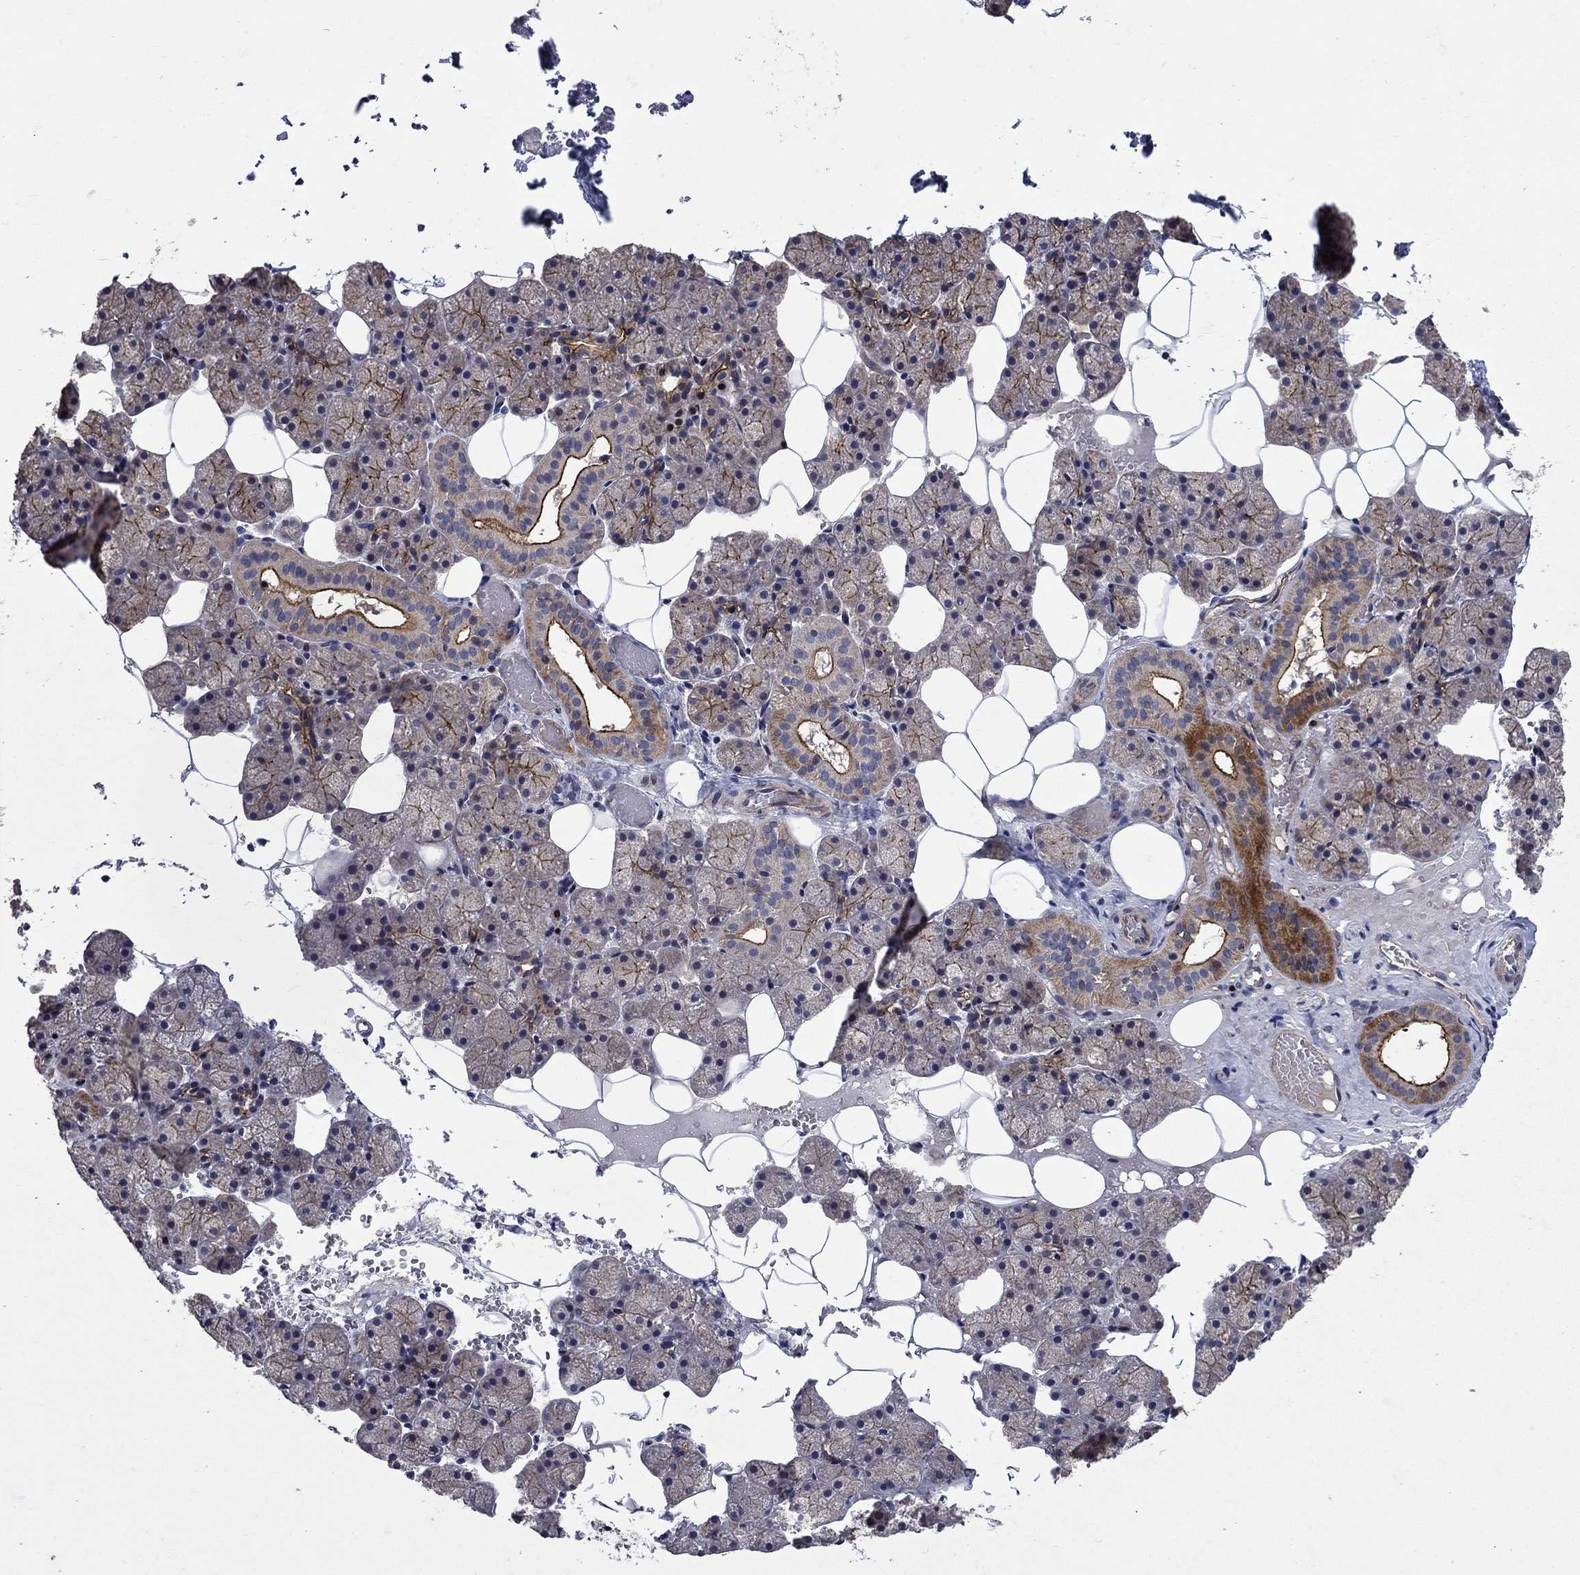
{"staining": {"intensity": "strong", "quantity": "25%-75%", "location": "cytoplasmic/membranous"}, "tissue": "salivary gland", "cell_type": "Glandular cells", "image_type": "normal", "snomed": [{"axis": "morphology", "description": "Normal tissue, NOS"}, {"axis": "topography", "description": "Salivary gland"}], "caption": "Immunohistochemical staining of normal human salivary gland displays strong cytoplasmic/membranous protein positivity in about 25%-75% of glandular cells. Nuclei are stained in blue.", "gene": "SLC7A1", "patient": {"sex": "male", "age": 38}}